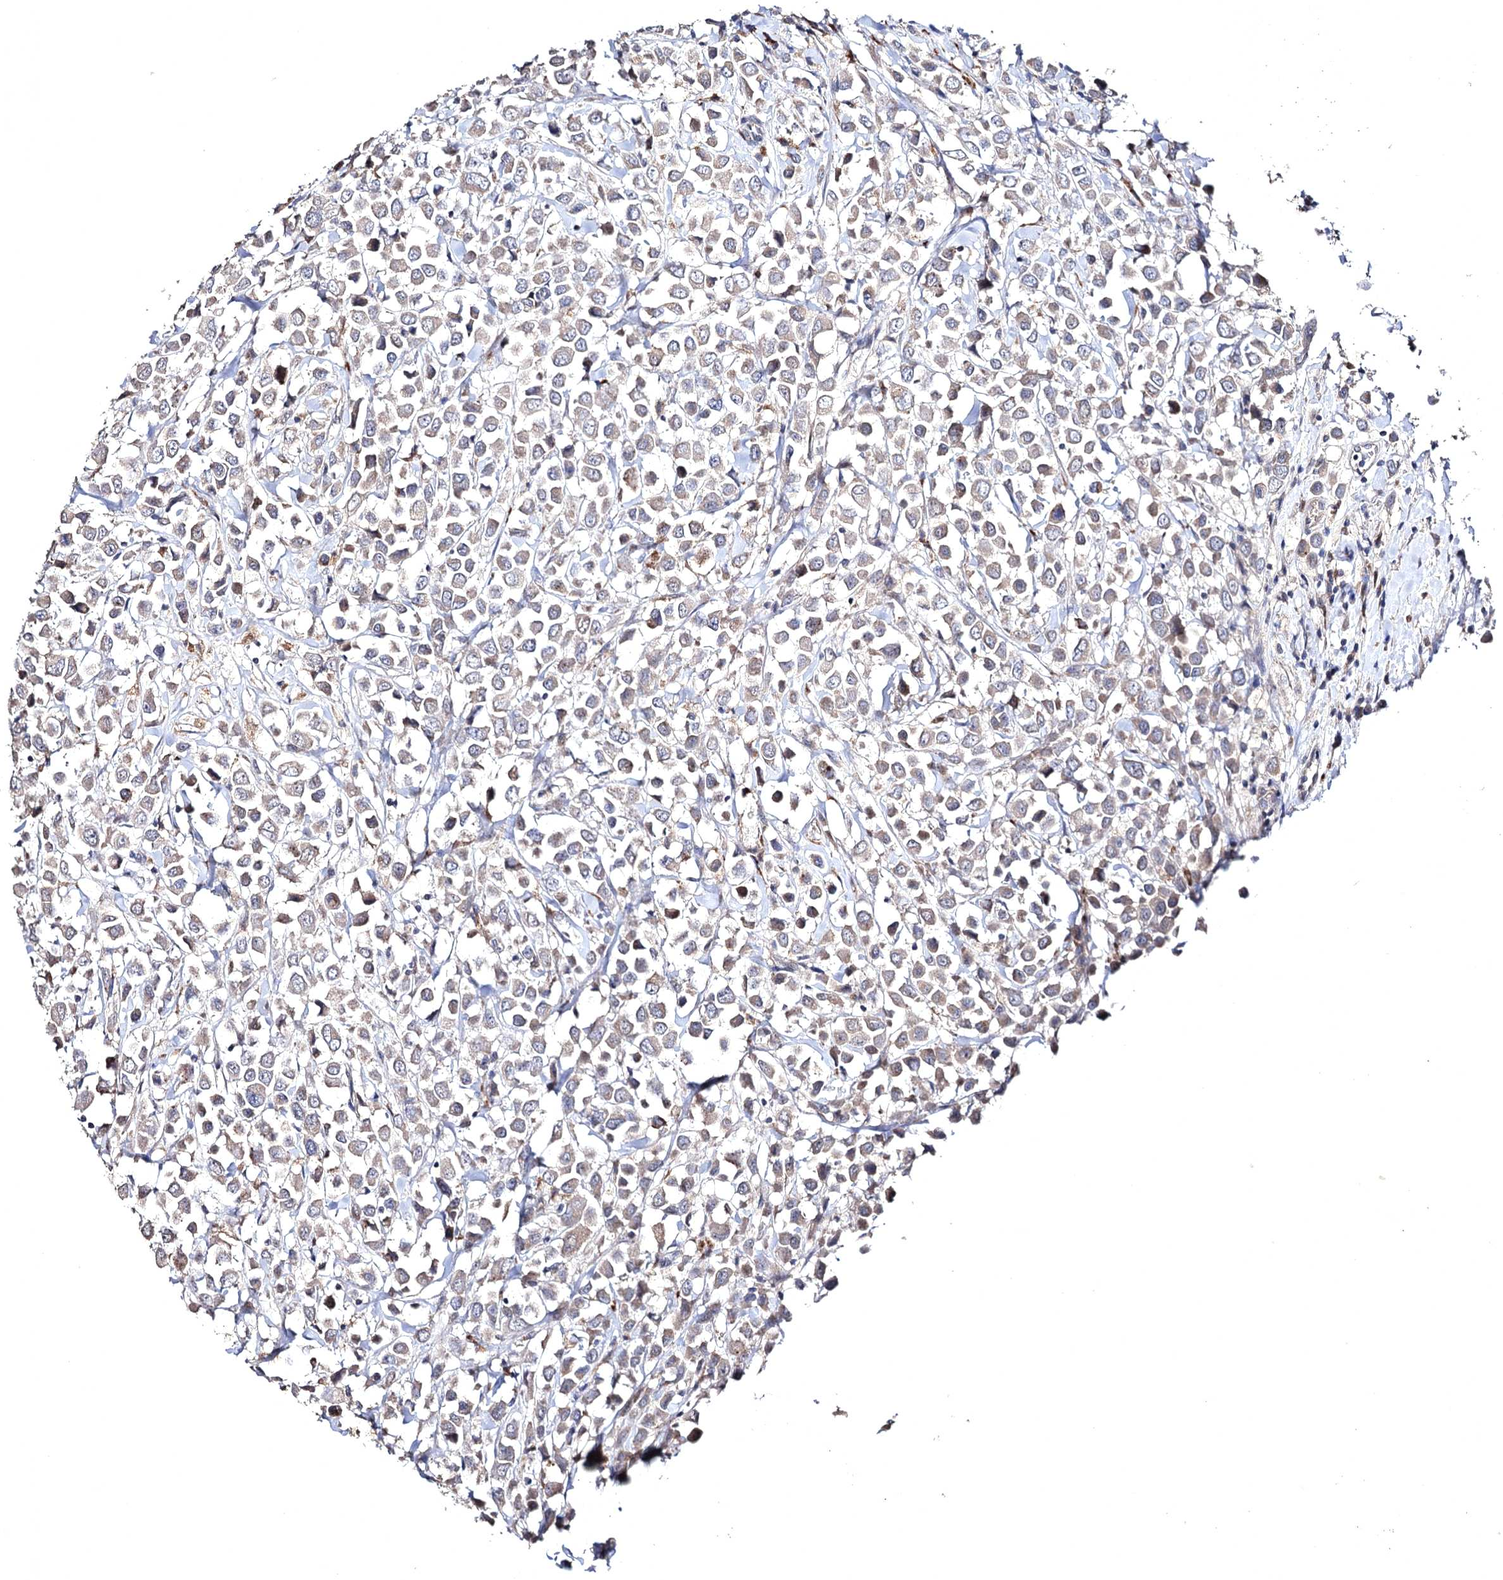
{"staining": {"intensity": "weak", "quantity": ">75%", "location": "cytoplasmic/membranous"}, "tissue": "breast cancer", "cell_type": "Tumor cells", "image_type": "cancer", "snomed": [{"axis": "morphology", "description": "Duct carcinoma"}, {"axis": "topography", "description": "Breast"}], "caption": "Invasive ductal carcinoma (breast) stained for a protein displays weak cytoplasmic/membranous positivity in tumor cells. Immunohistochemistry (ihc) stains the protein of interest in brown and the nuclei are stained blue.", "gene": "SEMA4G", "patient": {"sex": "female", "age": 61}}